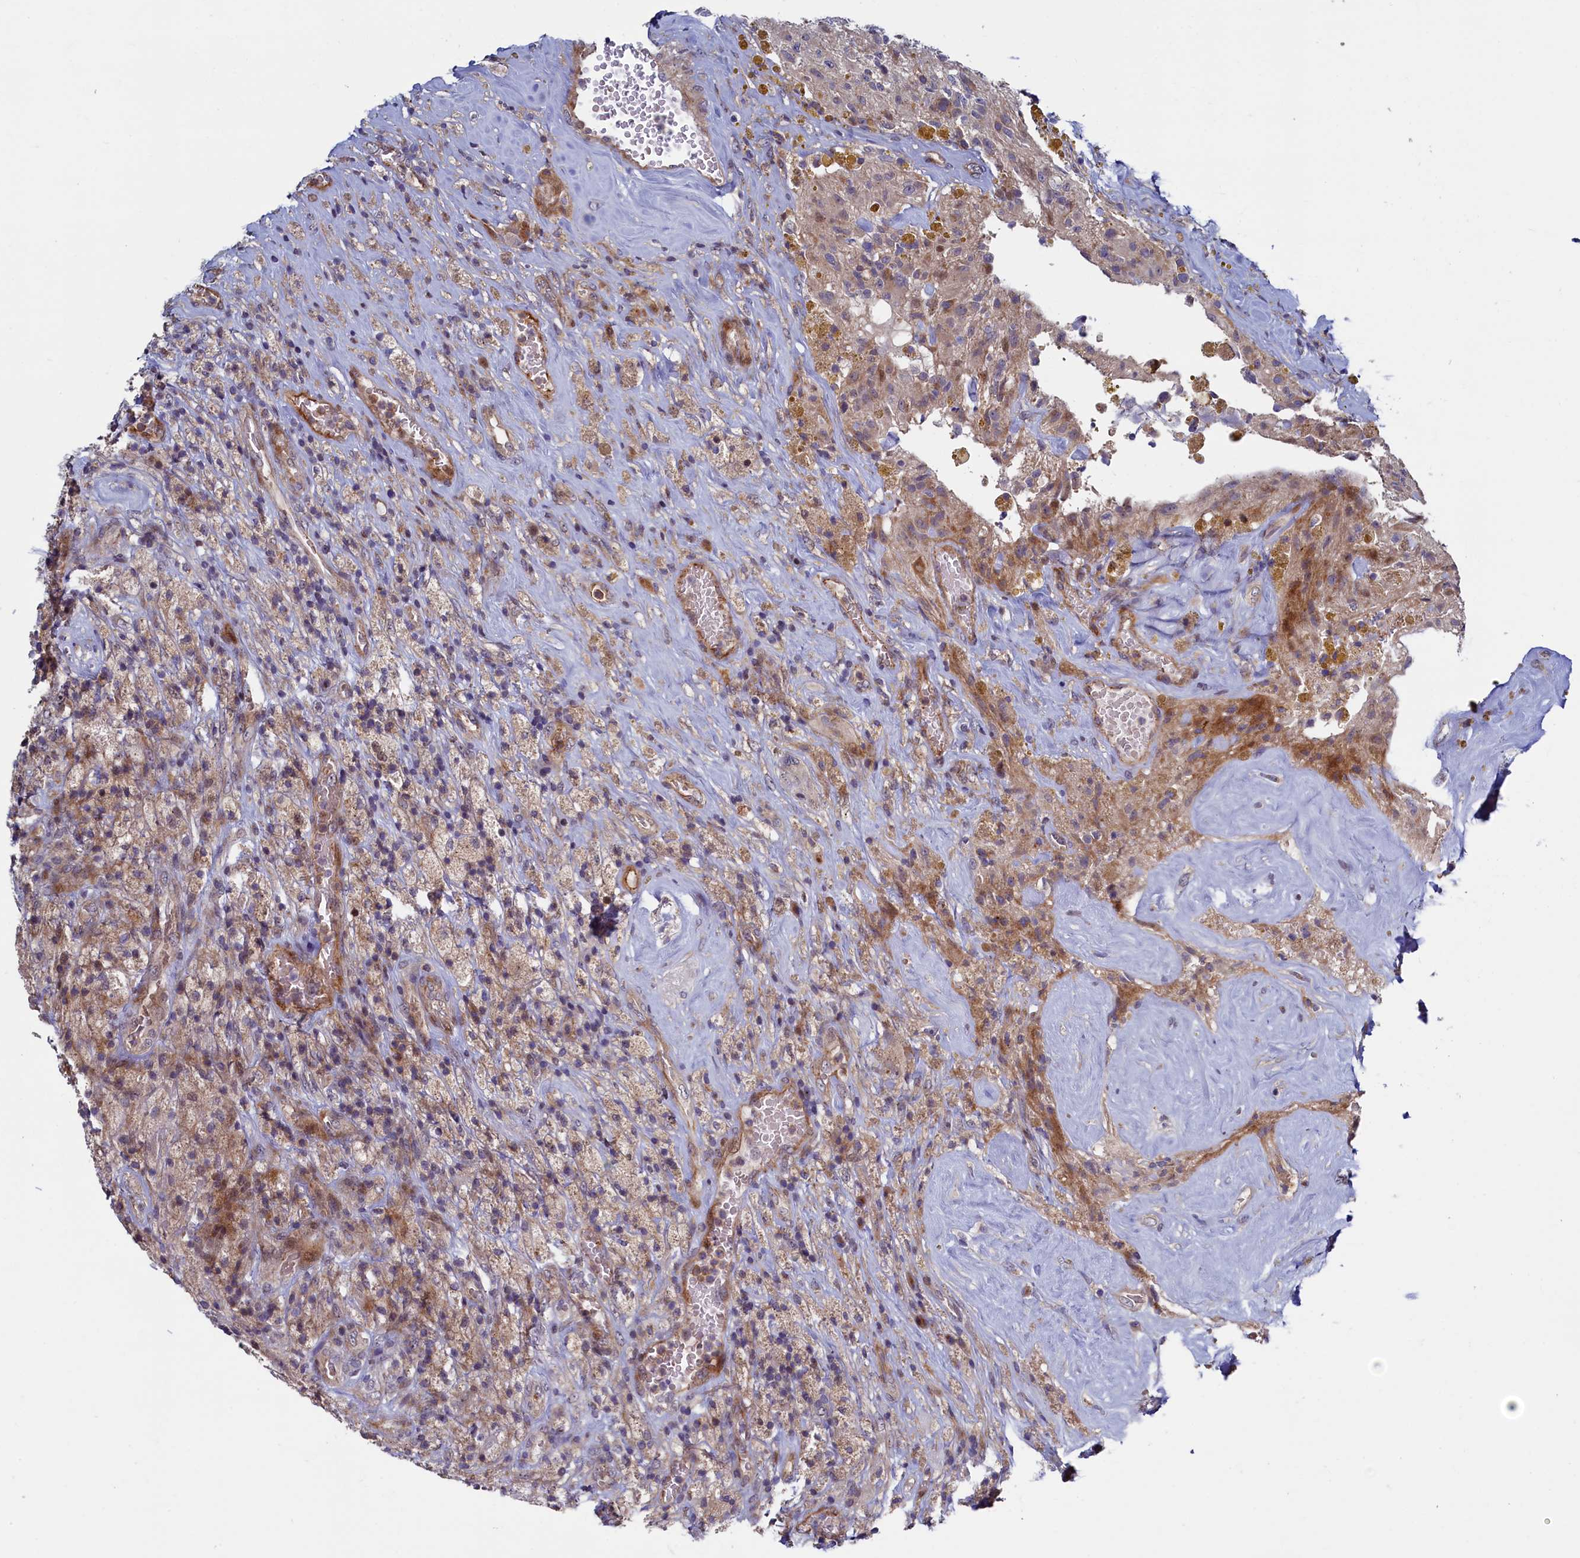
{"staining": {"intensity": "moderate", "quantity": "<25%", "location": "cytoplasmic/membranous"}, "tissue": "glioma", "cell_type": "Tumor cells", "image_type": "cancer", "snomed": [{"axis": "morphology", "description": "Glioma, malignant, High grade"}, {"axis": "topography", "description": "Brain"}], "caption": "Approximately <25% of tumor cells in glioma display moderate cytoplasmic/membranous protein positivity as visualized by brown immunohistochemical staining.", "gene": "PIK3C3", "patient": {"sex": "male", "age": 69}}